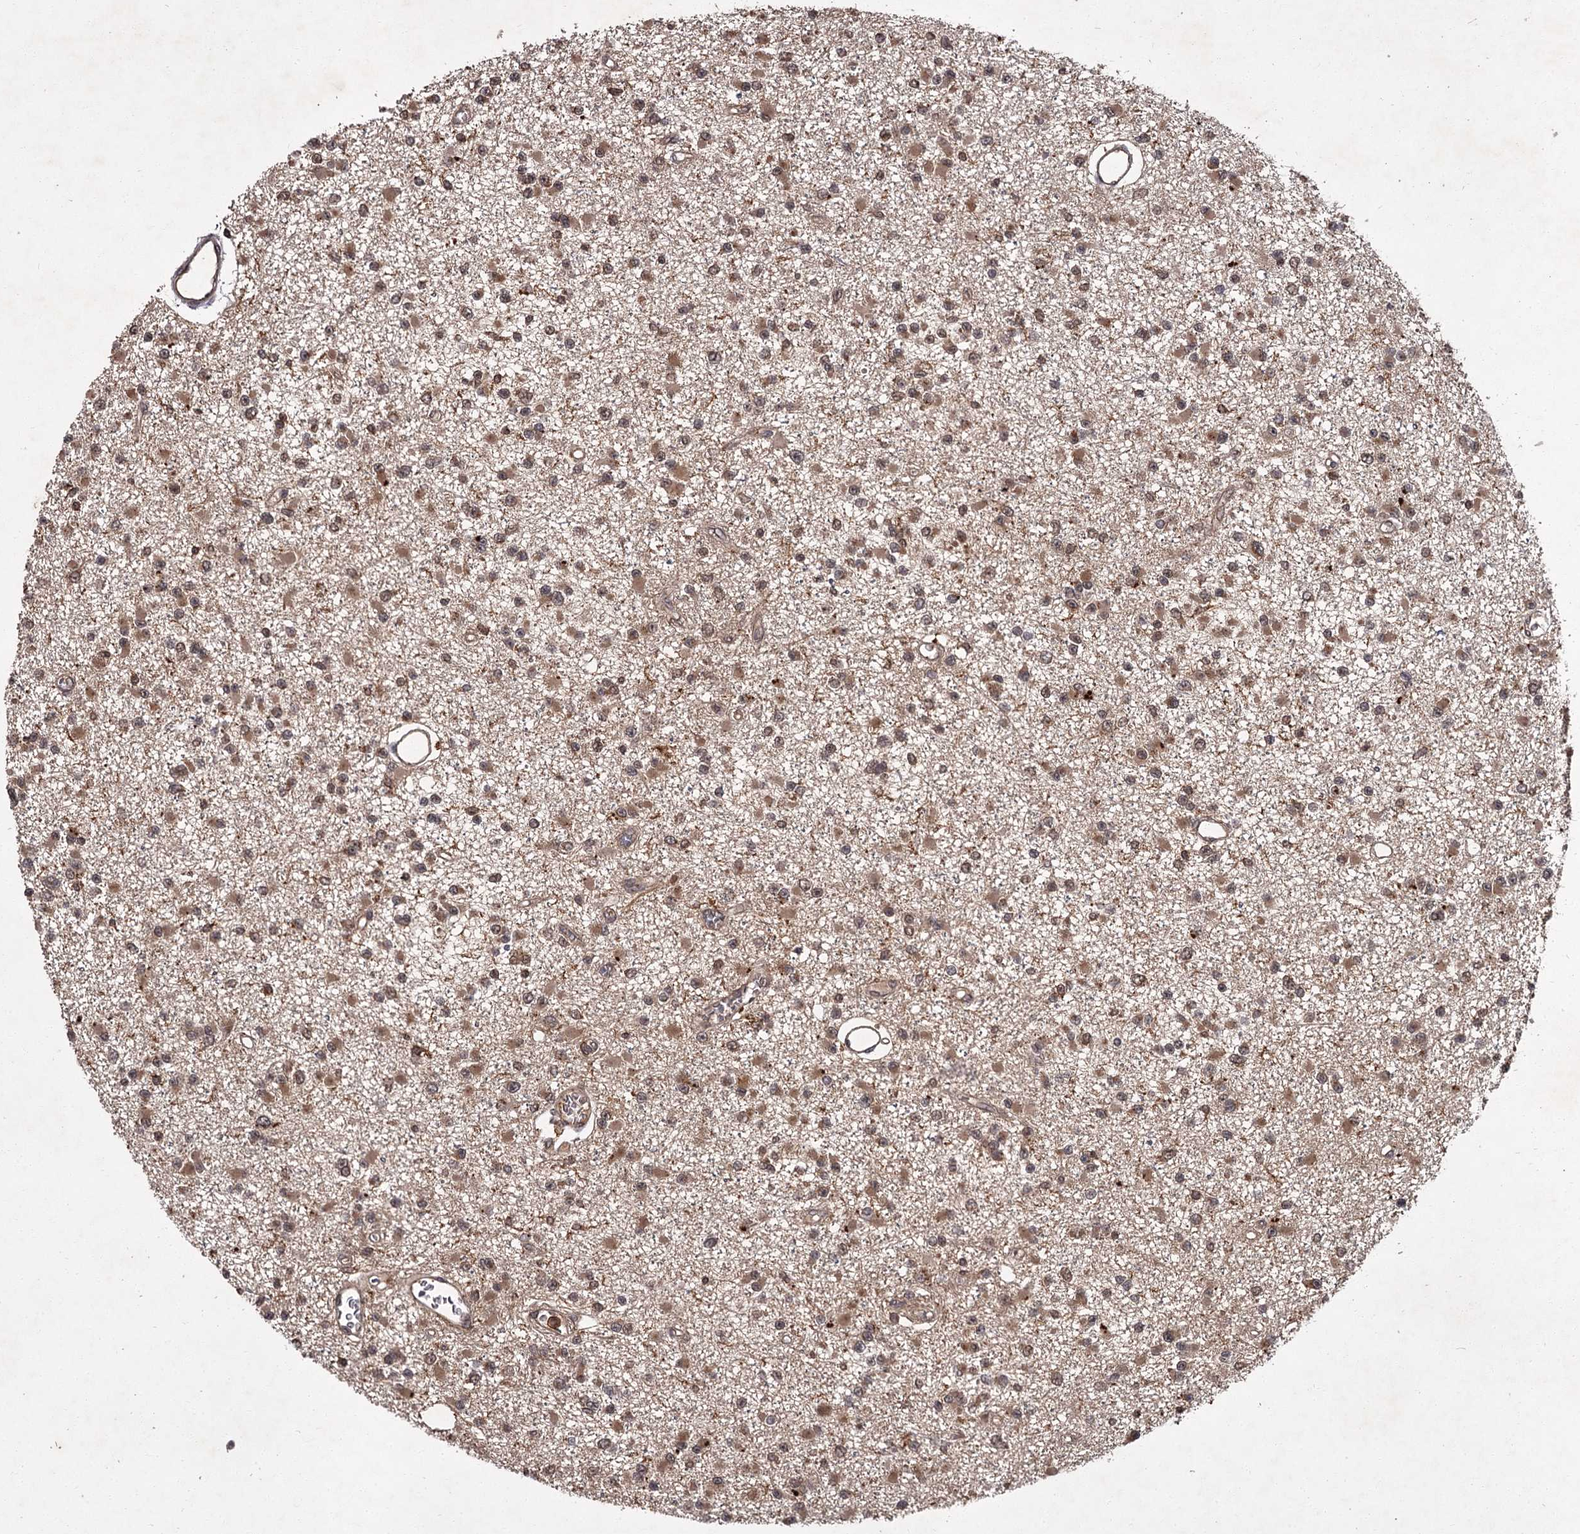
{"staining": {"intensity": "moderate", "quantity": ">75%", "location": "cytoplasmic/membranous,nuclear"}, "tissue": "glioma", "cell_type": "Tumor cells", "image_type": "cancer", "snomed": [{"axis": "morphology", "description": "Glioma, malignant, Low grade"}, {"axis": "topography", "description": "Brain"}], "caption": "DAB (3,3'-diaminobenzidine) immunohistochemical staining of human malignant glioma (low-grade) reveals moderate cytoplasmic/membranous and nuclear protein staining in about >75% of tumor cells. (IHC, brightfield microscopy, high magnification).", "gene": "TBC1D23", "patient": {"sex": "female", "age": 22}}